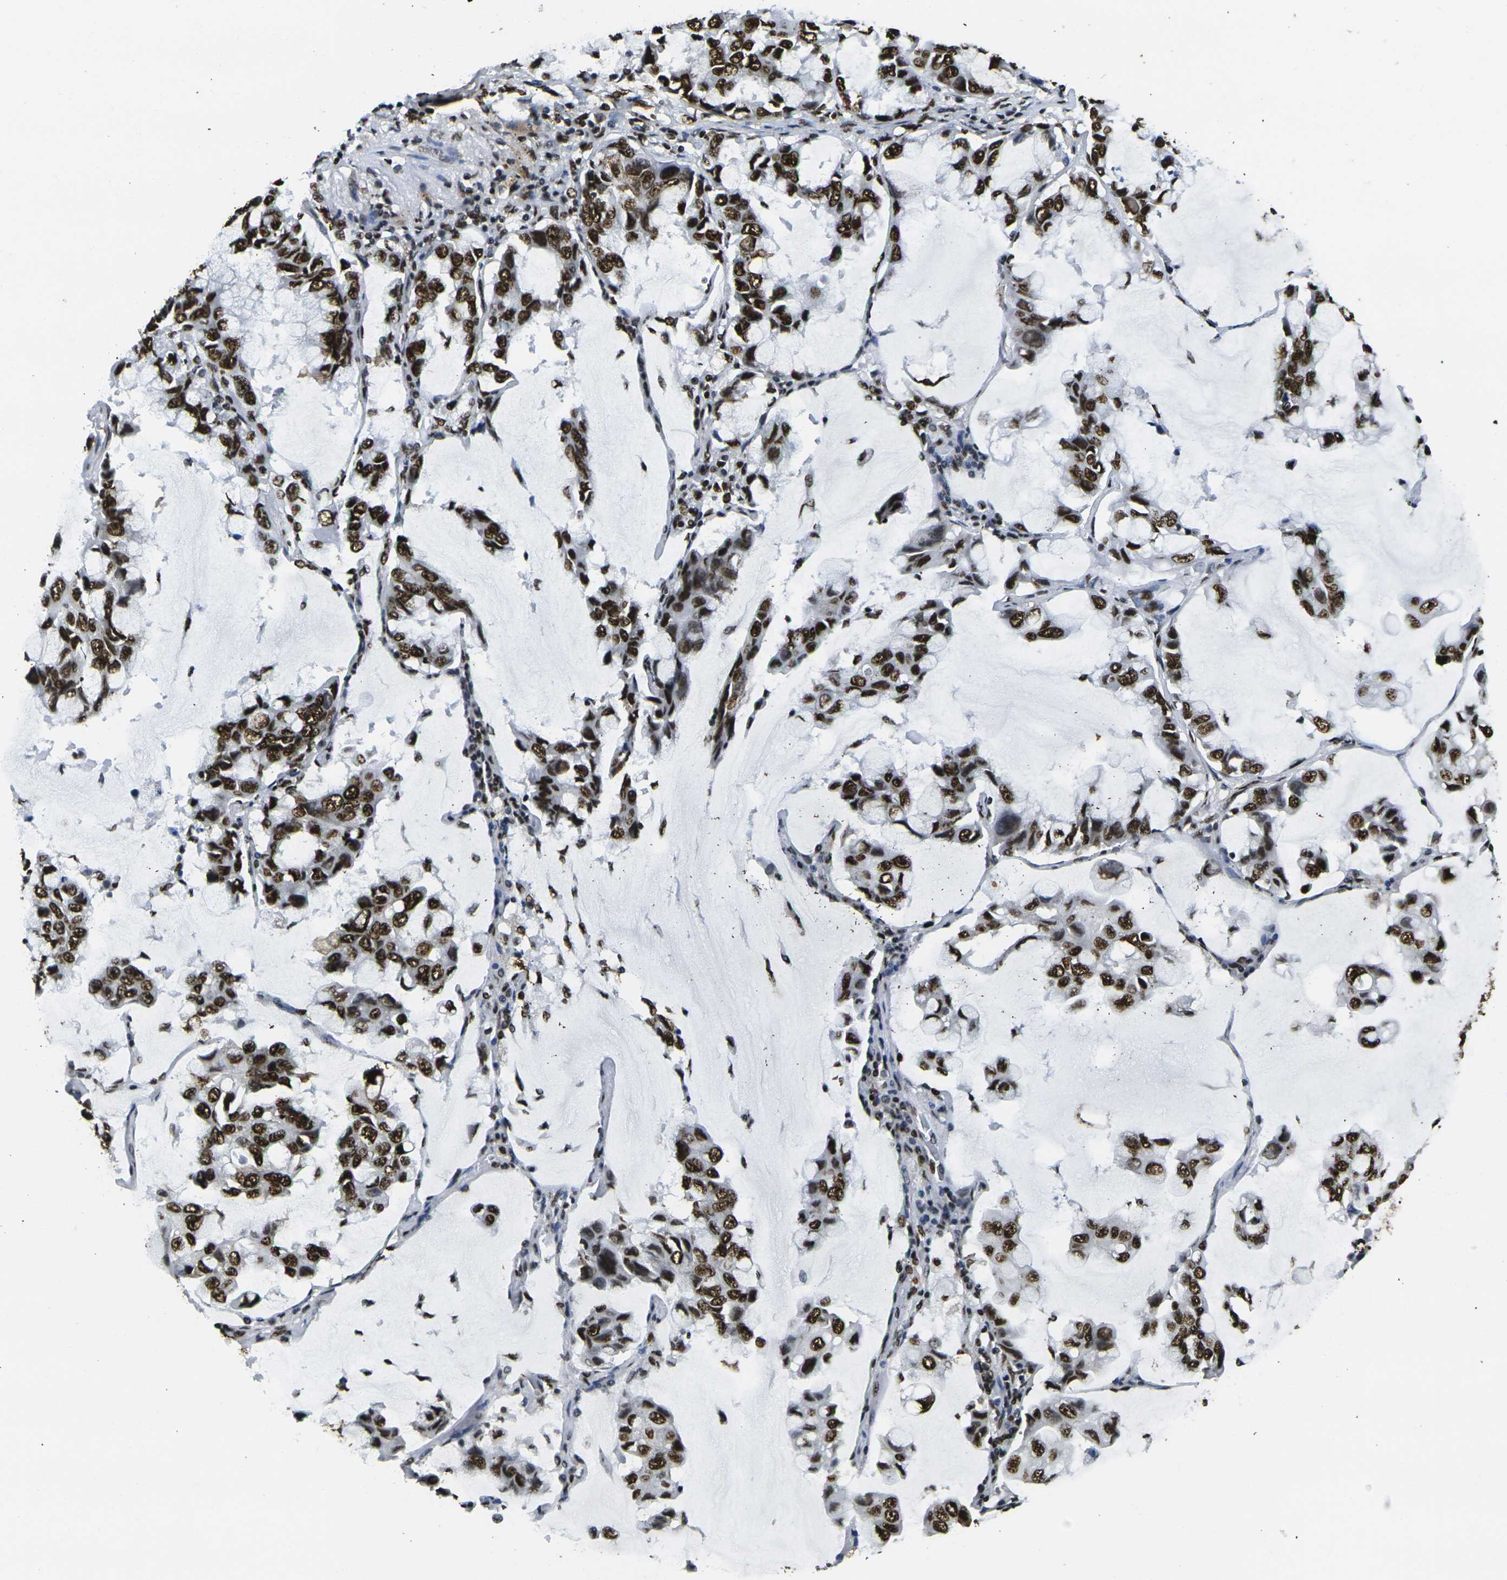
{"staining": {"intensity": "strong", "quantity": ">75%", "location": "nuclear"}, "tissue": "lung cancer", "cell_type": "Tumor cells", "image_type": "cancer", "snomed": [{"axis": "morphology", "description": "Adenocarcinoma, NOS"}, {"axis": "topography", "description": "Lung"}], "caption": "This is a photomicrograph of immunohistochemistry staining of lung cancer (adenocarcinoma), which shows strong positivity in the nuclear of tumor cells.", "gene": "SMARCC1", "patient": {"sex": "male", "age": 64}}